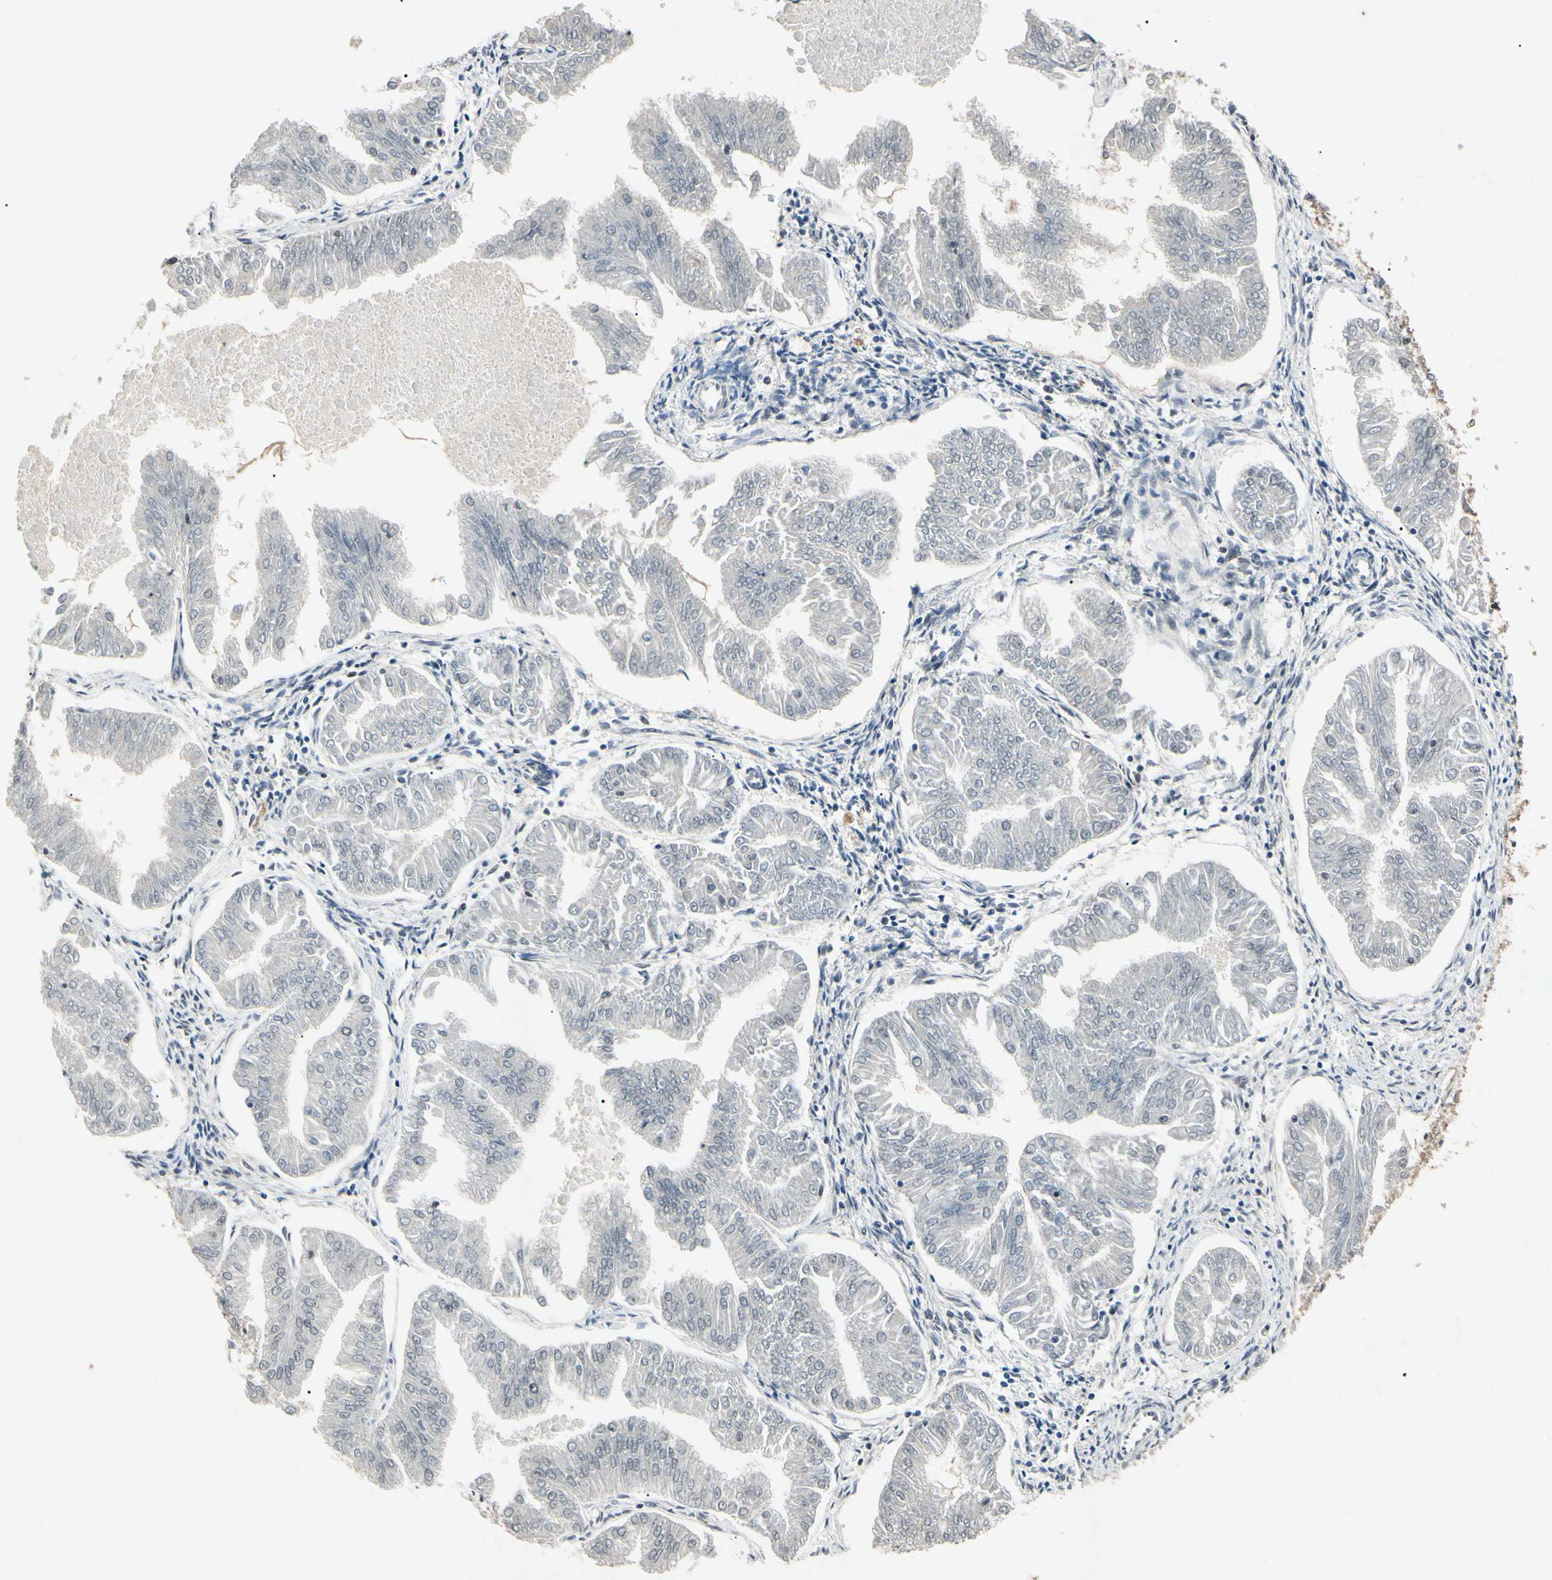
{"staining": {"intensity": "negative", "quantity": "none", "location": "none"}, "tissue": "endometrial cancer", "cell_type": "Tumor cells", "image_type": "cancer", "snomed": [{"axis": "morphology", "description": "Adenocarcinoma, NOS"}, {"axis": "topography", "description": "Endometrium"}], "caption": "Endometrial adenocarcinoma was stained to show a protein in brown. There is no significant expression in tumor cells. Brightfield microscopy of IHC stained with DAB (brown) and hematoxylin (blue), captured at high magnification.", "gene": "AEBP1", "patient": {"sex": "female", "age": 53}}